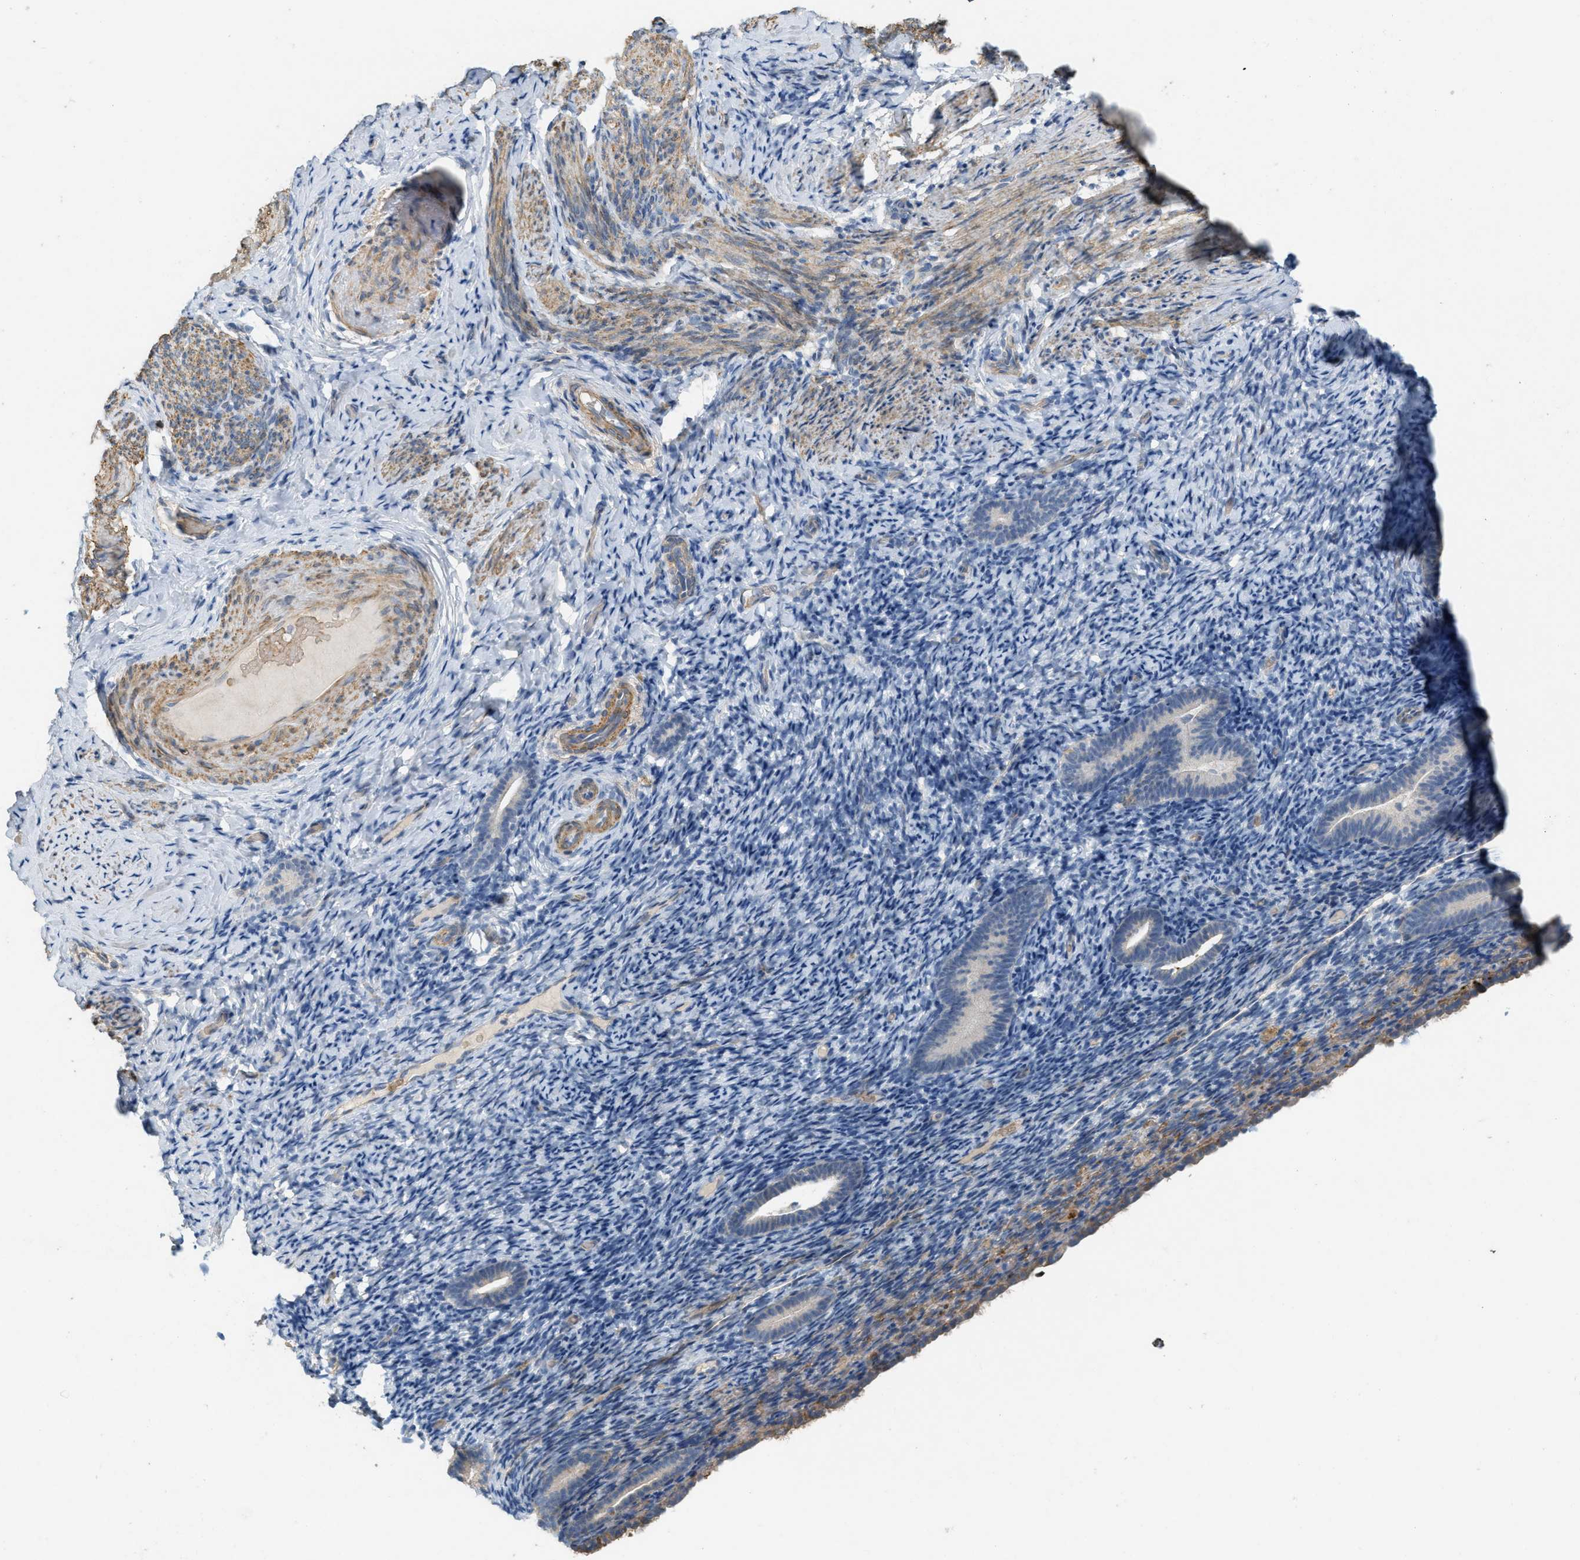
{"staining": {"intensity": "negative", "quantity": "none", "location": "none"}, "tissue": "endometrium", "cell_type": "Cells in endometrial stroma", "image_type": "normal", "snomed": [{"axis": "morphology", "description": "Normal tissue, NOS"}, {"axis": "topography", "description": "Endometrium"}], "caption": "Cells in endometrial stroma show no significant expression in benign endometrium. The staining was performed using DAB to visualize the protein expression in brown, while the nuclei were stained in blue with hematoxylin (Magnification: 20x).", "gene": "MRS2", "patient": {"sex": "female", "age": 51}}